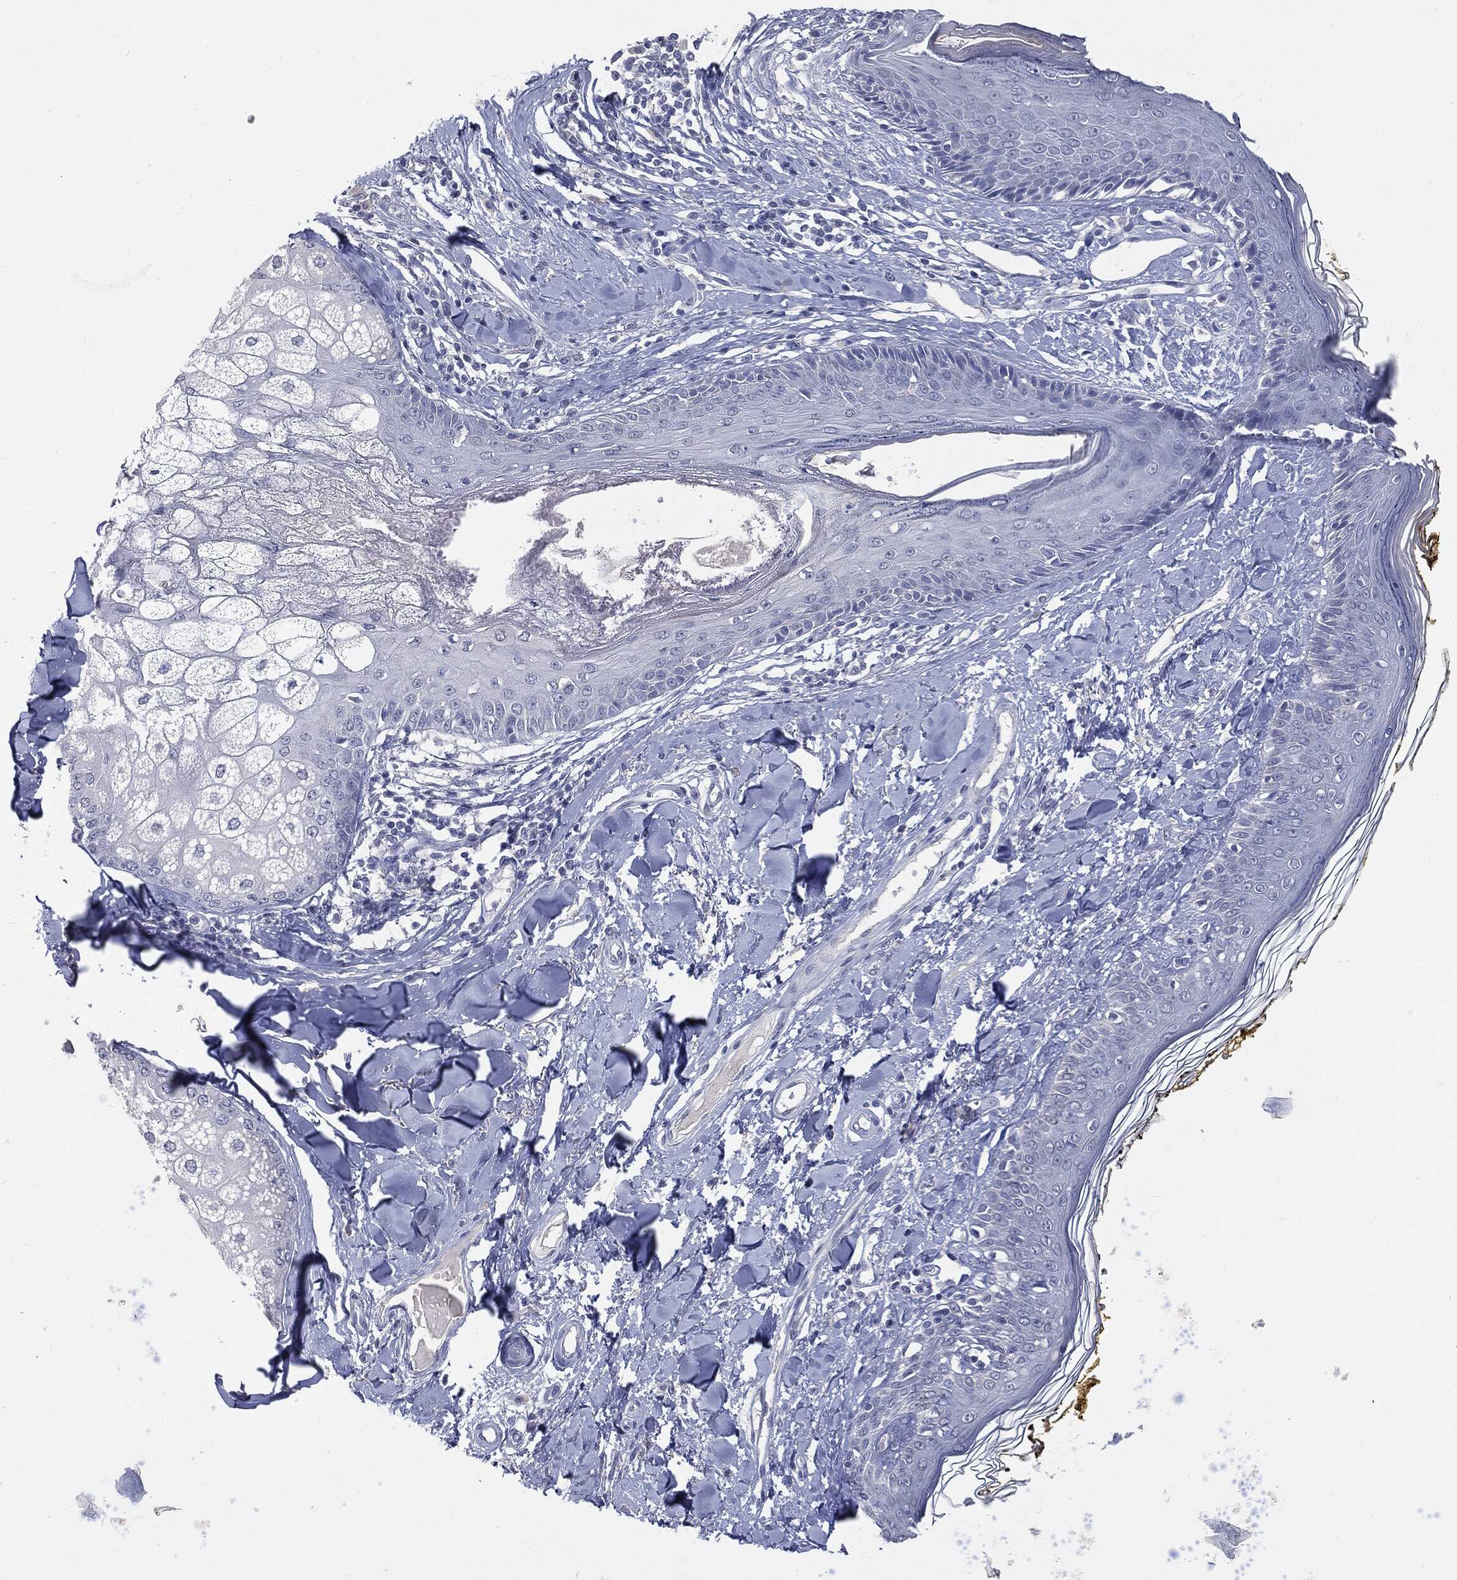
{"staining": {"intensity": "negative", "quantity": "none", "location": "none"}, "tissue": "skin", "cell_type": "Fibroblasts", "image_type": "normal", "snomed": [{"axis": "morphology", "description": "Normal tissue, NOS"}, {"axis": "topography", "description": "Skin"}], "caption": "Immunohistochemistry (IHC) photomicrograph of unremarkable skin stained for a protein (brown), which reveals no expression in fibroblasts.", "gene": "TSHB", "patient": {"sex": "male", "age": 76}}